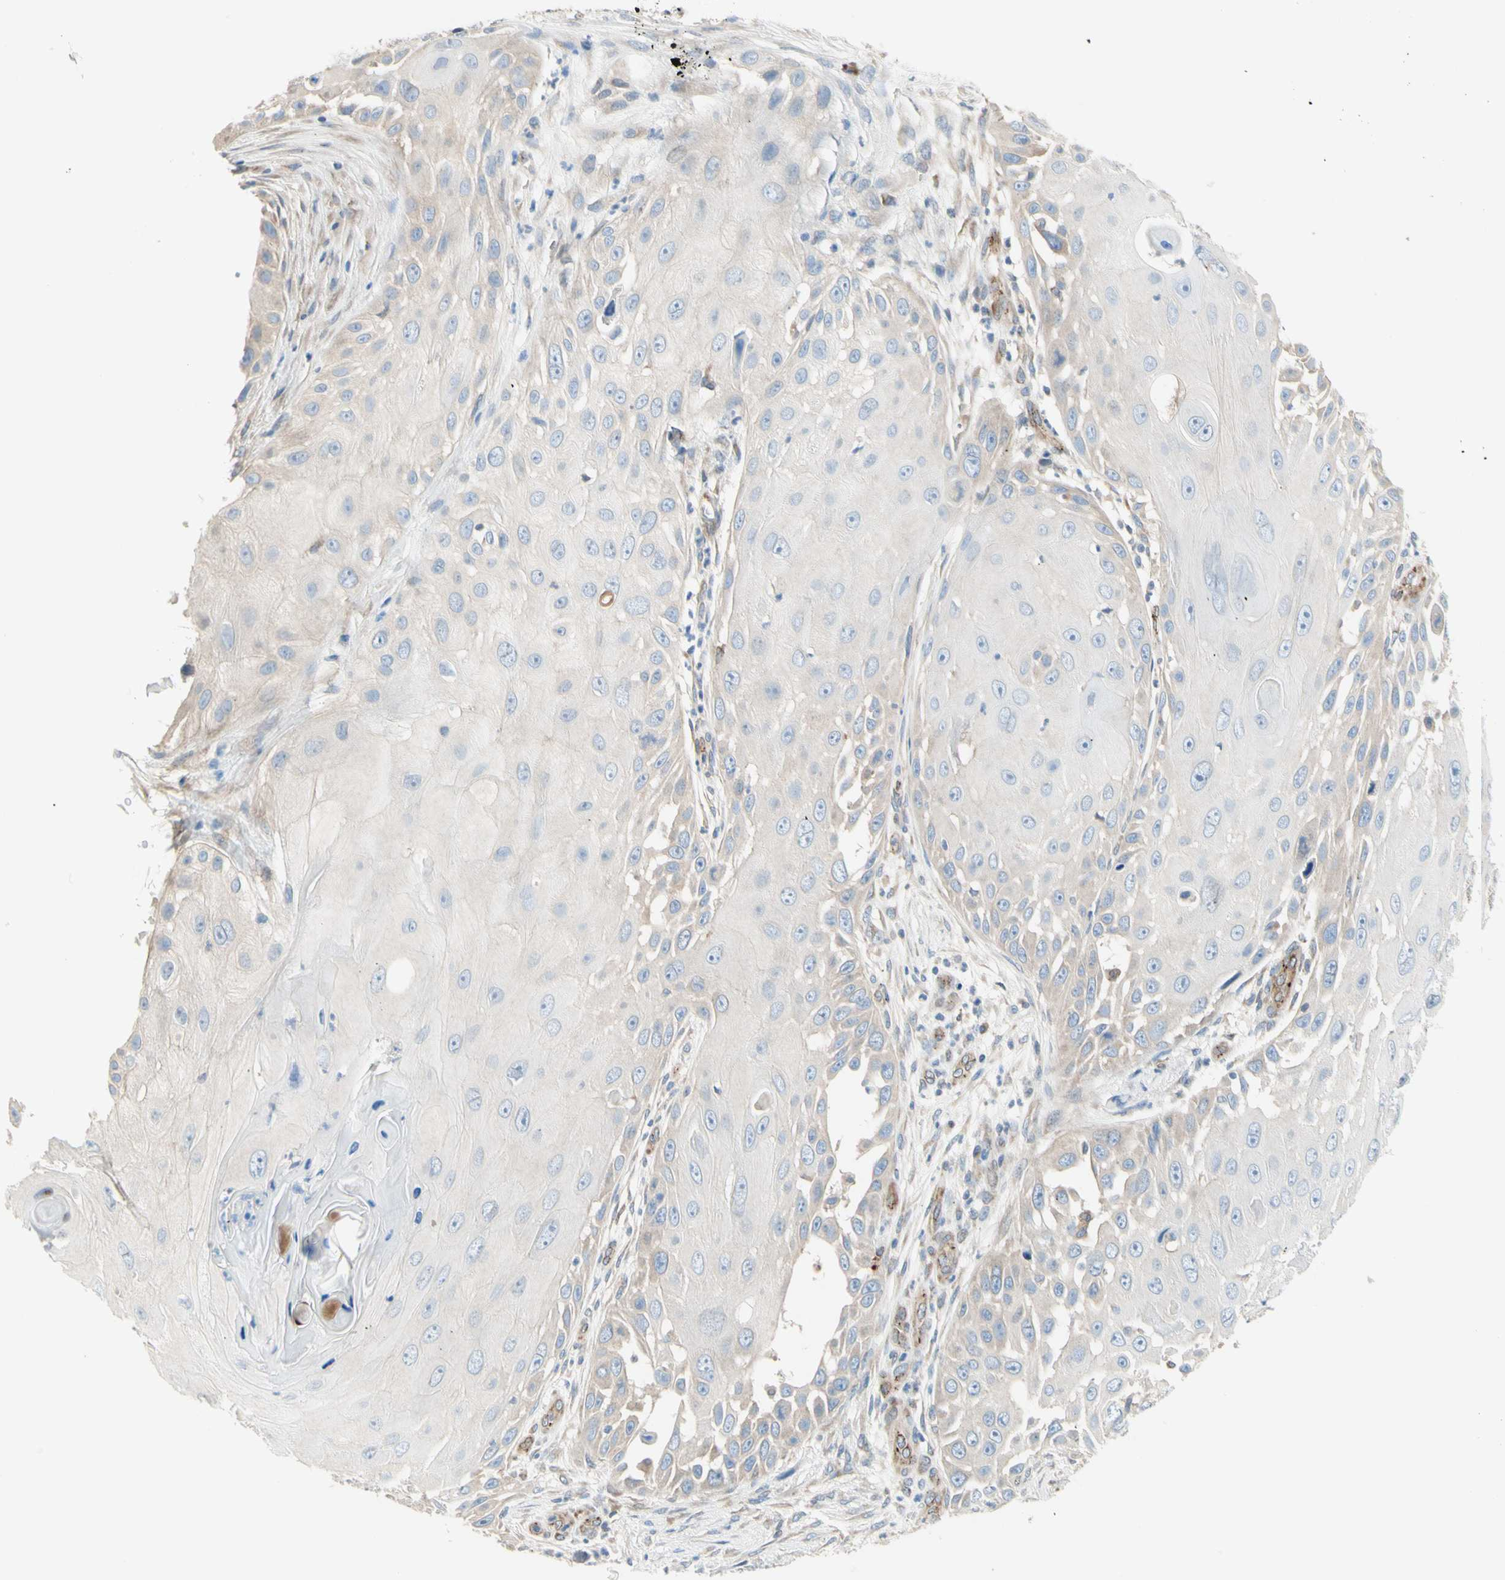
{"staining": {"intensity": "weak", "quantity": "<25%", "location": "cytoplasmic/membranous"}, "tissue": "skin cancer", "cell_type": "Tumor cells", "image_type": "cancer", "snomed": [{"axis": "morphology", "description": "Squamous cell carcinoma, NOS"}, {"axis": "topography", "description": "Skin"}], "caption": "This is an immunohistochemistry histopathology image of human skin cancer. There is no positivity in tumor cells.", "gene": "TRAF2", "patient": {"sex": "female", "age": 44}}